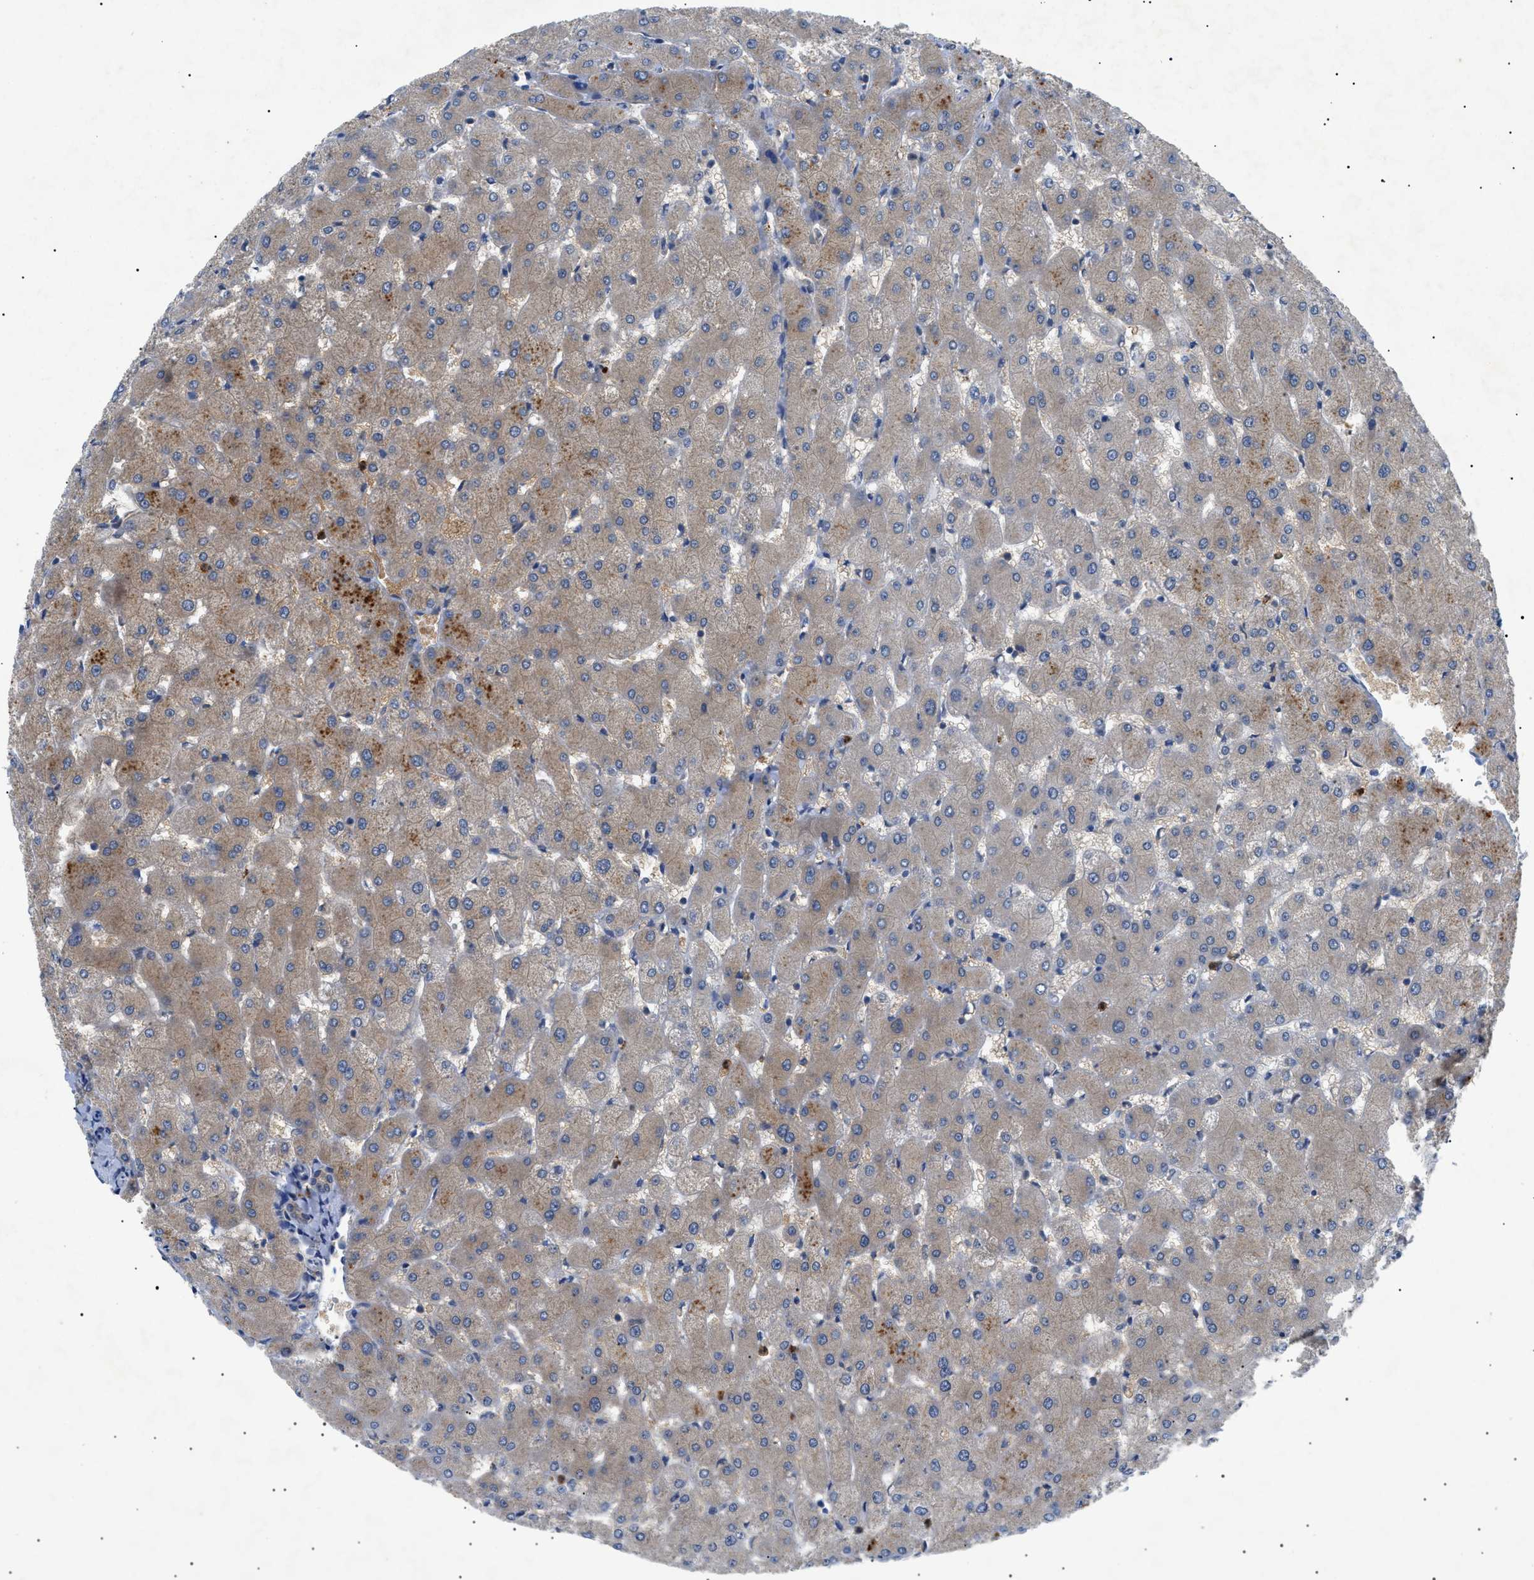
{"staining": {"intensity": "negative", "quantity": "none", "location": "none"}, "tissue": "liver", "cell_type": "Cholangiocytes", "image_type": "normal", "snomed": [{"axis": "morphology", "description": "Normal tissue, NOS"}, {"axis": "topography", "description": "Liver"}], "caption": "Cholangiocytes show no significant protein expression in benign liver. (Immunohistochemistry (ihc), brightfield microscopy, high magnification).", "gene": "RIPK1", "patient": {"sex": "female", "age": 63}}